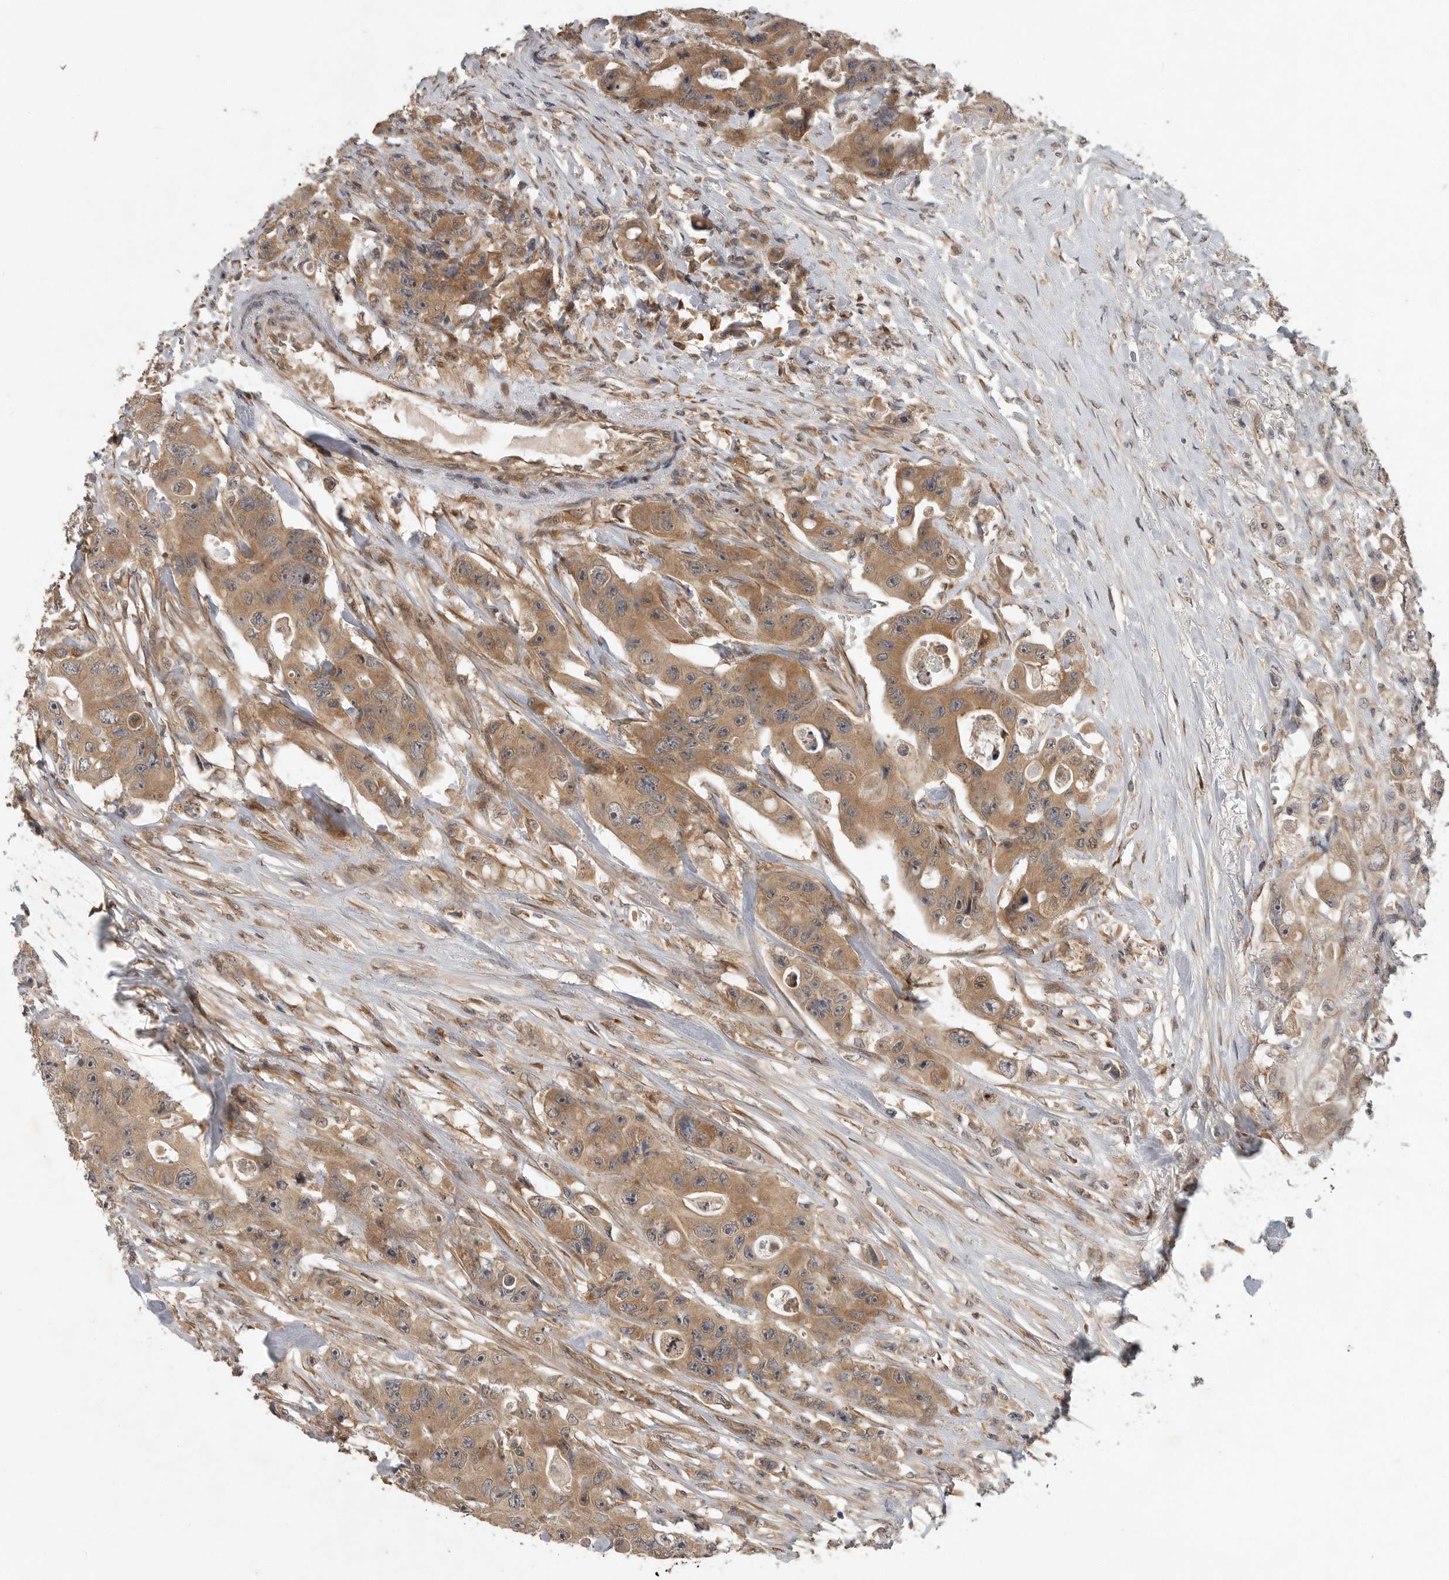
{"staining": {"intensity": "moderate", "quantity": ">75%", "location": "cytoplasmic/membranous"}, "tissue": "colorectal cancer", "cell_type": "Tumor cells", "image_type": "cancer", "snomed": [{"axis": "morphology", "description": "Adenocarcinoma, NOS"}, {"axis": "topography", "description": "Colon"}], "caption": "Colorectal adenocarcinoma stained for a protein (brown) shows moderate cytoplasmic/membranous positive positivity in approximately >75% of tumor cells.", "gene": "OSBPL9", "patient": {"sex": "female", "age": 46}}